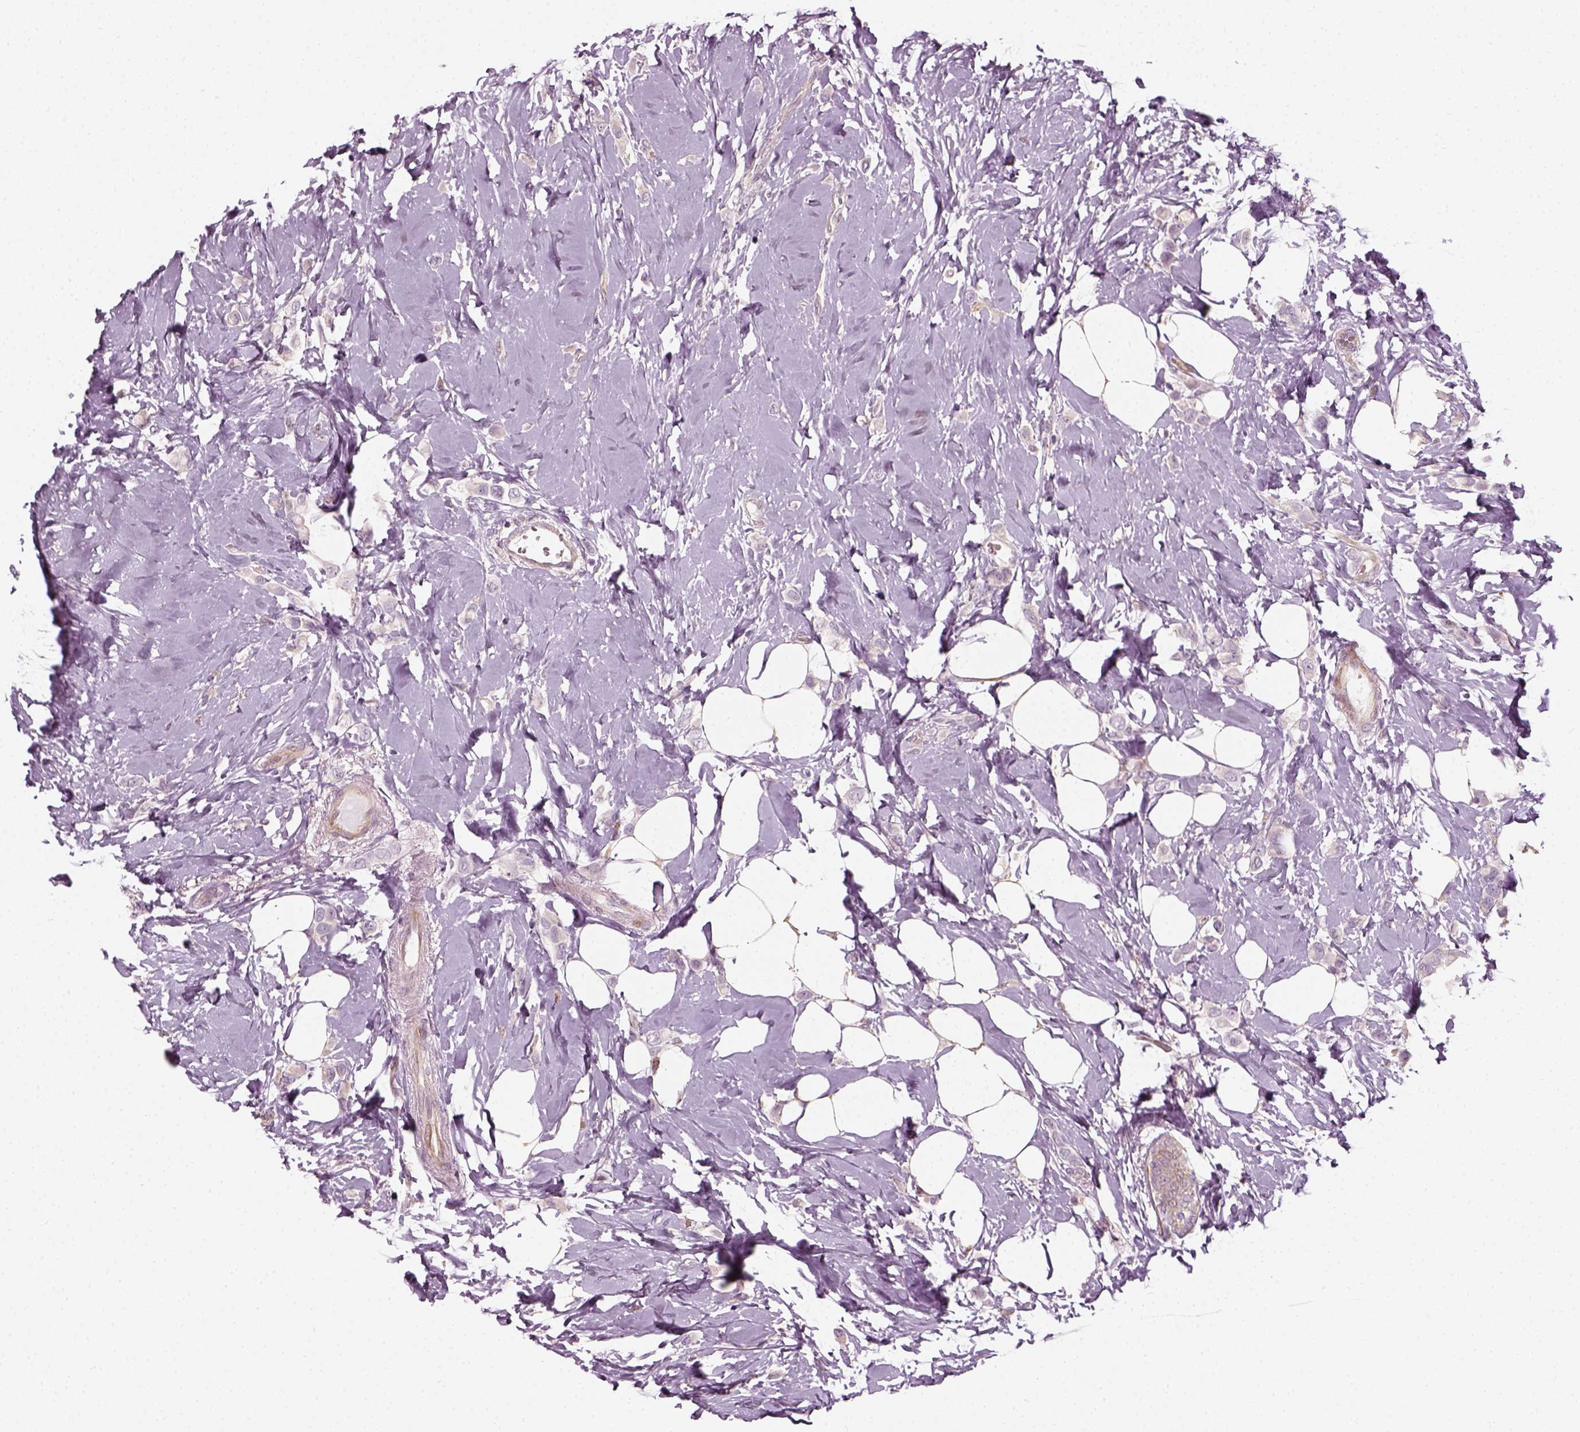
{"staining": {"intensity": "negative", "quantity": "none", "location": "none"}, "tissue": "breast cancer", "cell_type": "Tumor cells", "image_type": "cancer", "snomed": [{"axis": "morphology", "description": "Lobular carcinoma"}, {"axis": "topography", "description": "Breast"}], "caption": "This is a image of immunohistochemistry staining of lobular carcinoma (breast), which shows no staining in tumor cells. Nuclei are stained in blue.", "gene": "DNASE1L1", "patient": {"sex": "female", "age": 66}}